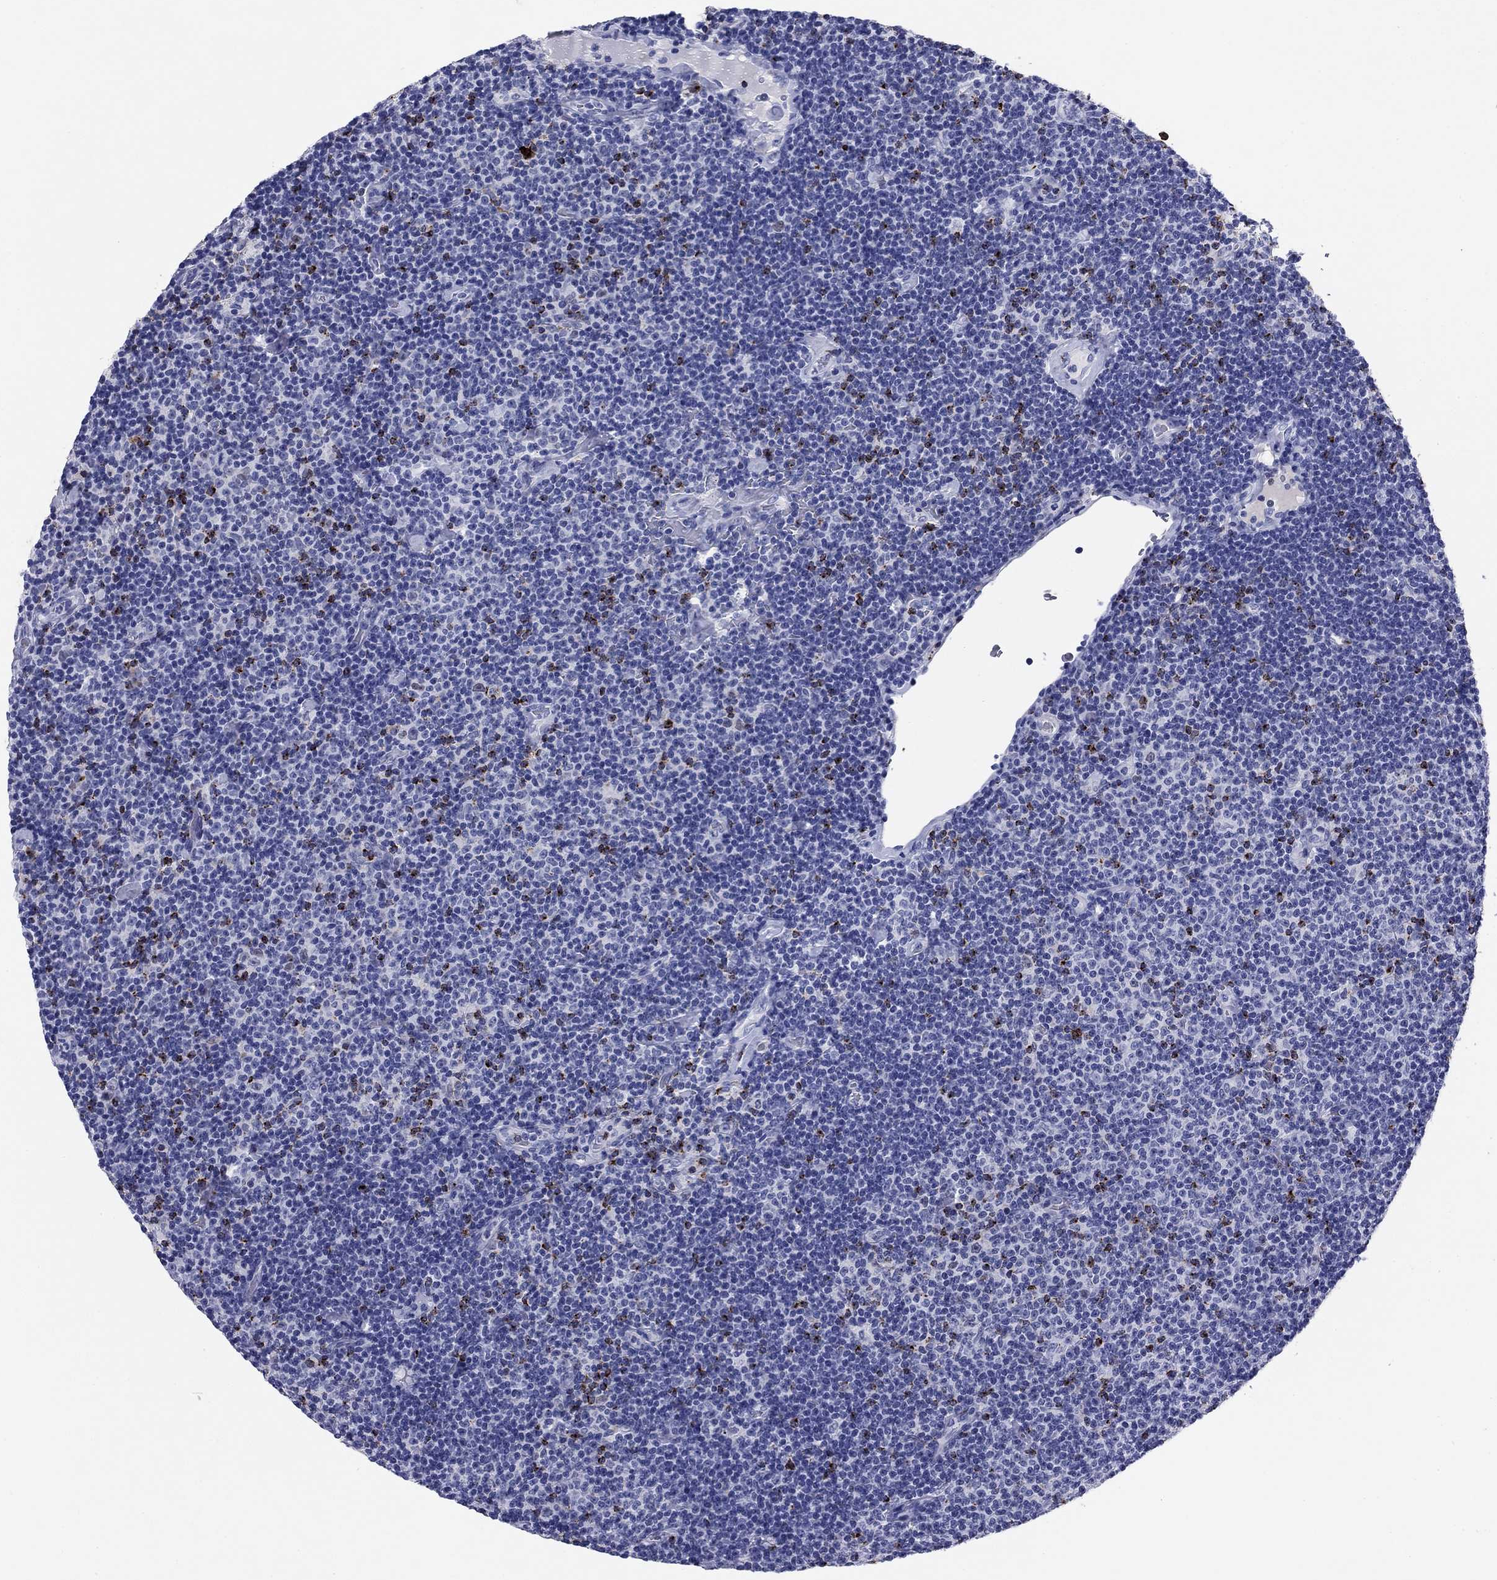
{"staining": {"intensity": "negative", "quantity": "none", "location": "none"}, "tissue": "lymphoma", "cell_type": "Tumor cells", "image_type": "cancer", "snomed": [{"axis": "morphology", "description": "Malignant lymphoma, non-Hodgkin's type, Low grade"}, {"axis": "topography", "description": "Lymph node"}], "caption": "High power microscopy photomicrograph of an IHC histopathology image of lymphoma, revealing no significant expression in tumor cells.", "gene": "GZMK", "patient": {"sex": "male", "age": 81}}